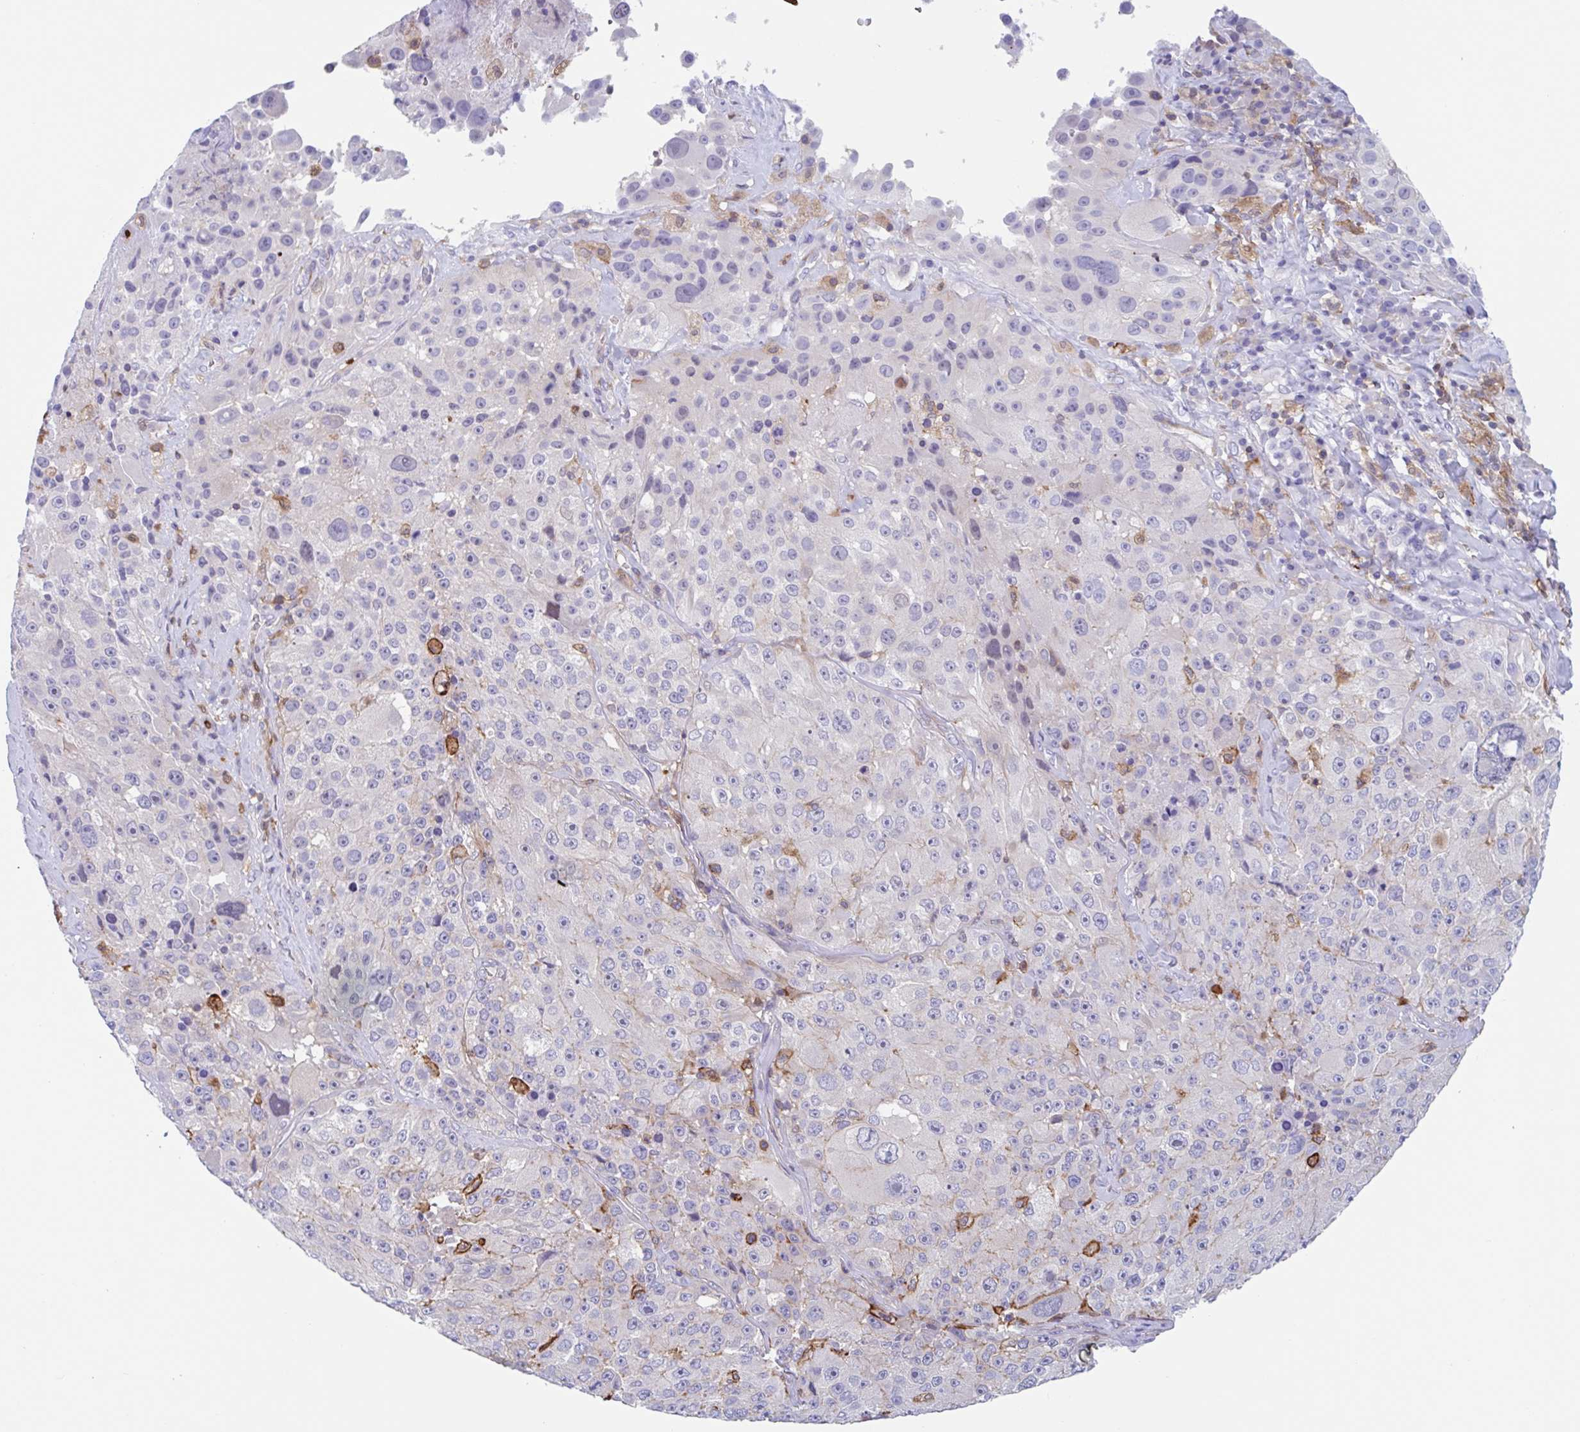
{"staining": {"intensity": "negative", "quantity": "none", "location": "none"}, "tissue": "melanoma", "cell_type": "Tumor cells", "image_type": "cancer", "snomed": [{"axis": "morphology", "description": "Malignant melanoma, Metastatic site"}, {"axis": "topography", "description": "Lymph node"}], "caption": "High power microscopy micrograph of an IHC histopathology image of melanoma, revealing no significant expression in tumor cells.", "gene": "EFHD1", "patient": {"sex": "male", "age": 62}}